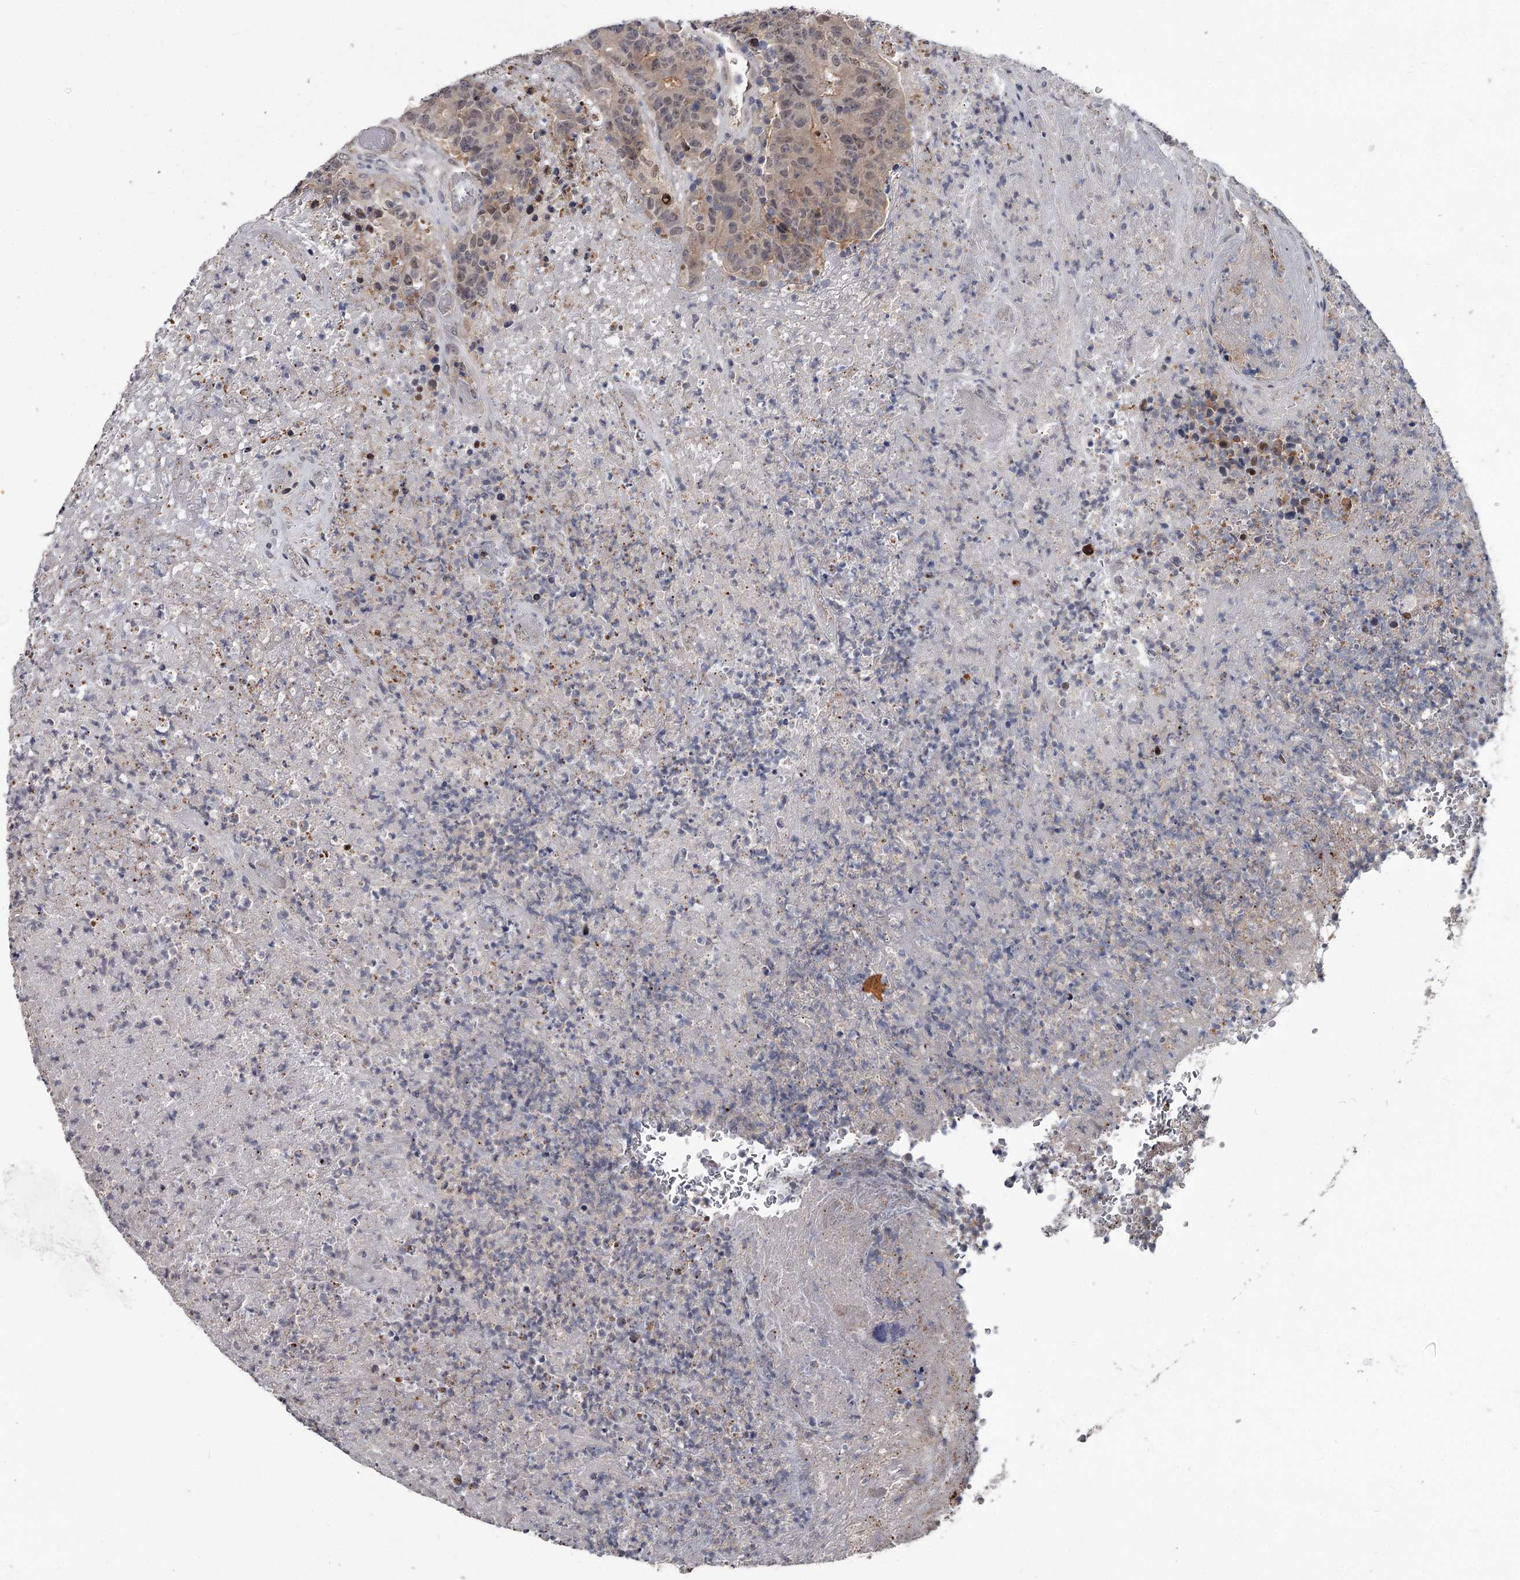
{"staining": {"intensity": "weak", "quantity": "<25%", "location": "cytoplasmic/membranous,nuclear"}, "tissue": "colorectal cancer", "cell_type": "Tumor cells", "image_type": "cancer", "snomed": [{"axis": "morphology", "description": "Adenocarcinoma, NOS"}, {"axis": "topography", "description": "Colon"}], "caption": "A histopathology image of colorectal cancer (adenocarcinoma) stained for a protein demonstrates no brown staining in tumor cells.", "gene": "DAO", "patient": {"sex": "female", "age": 75}}